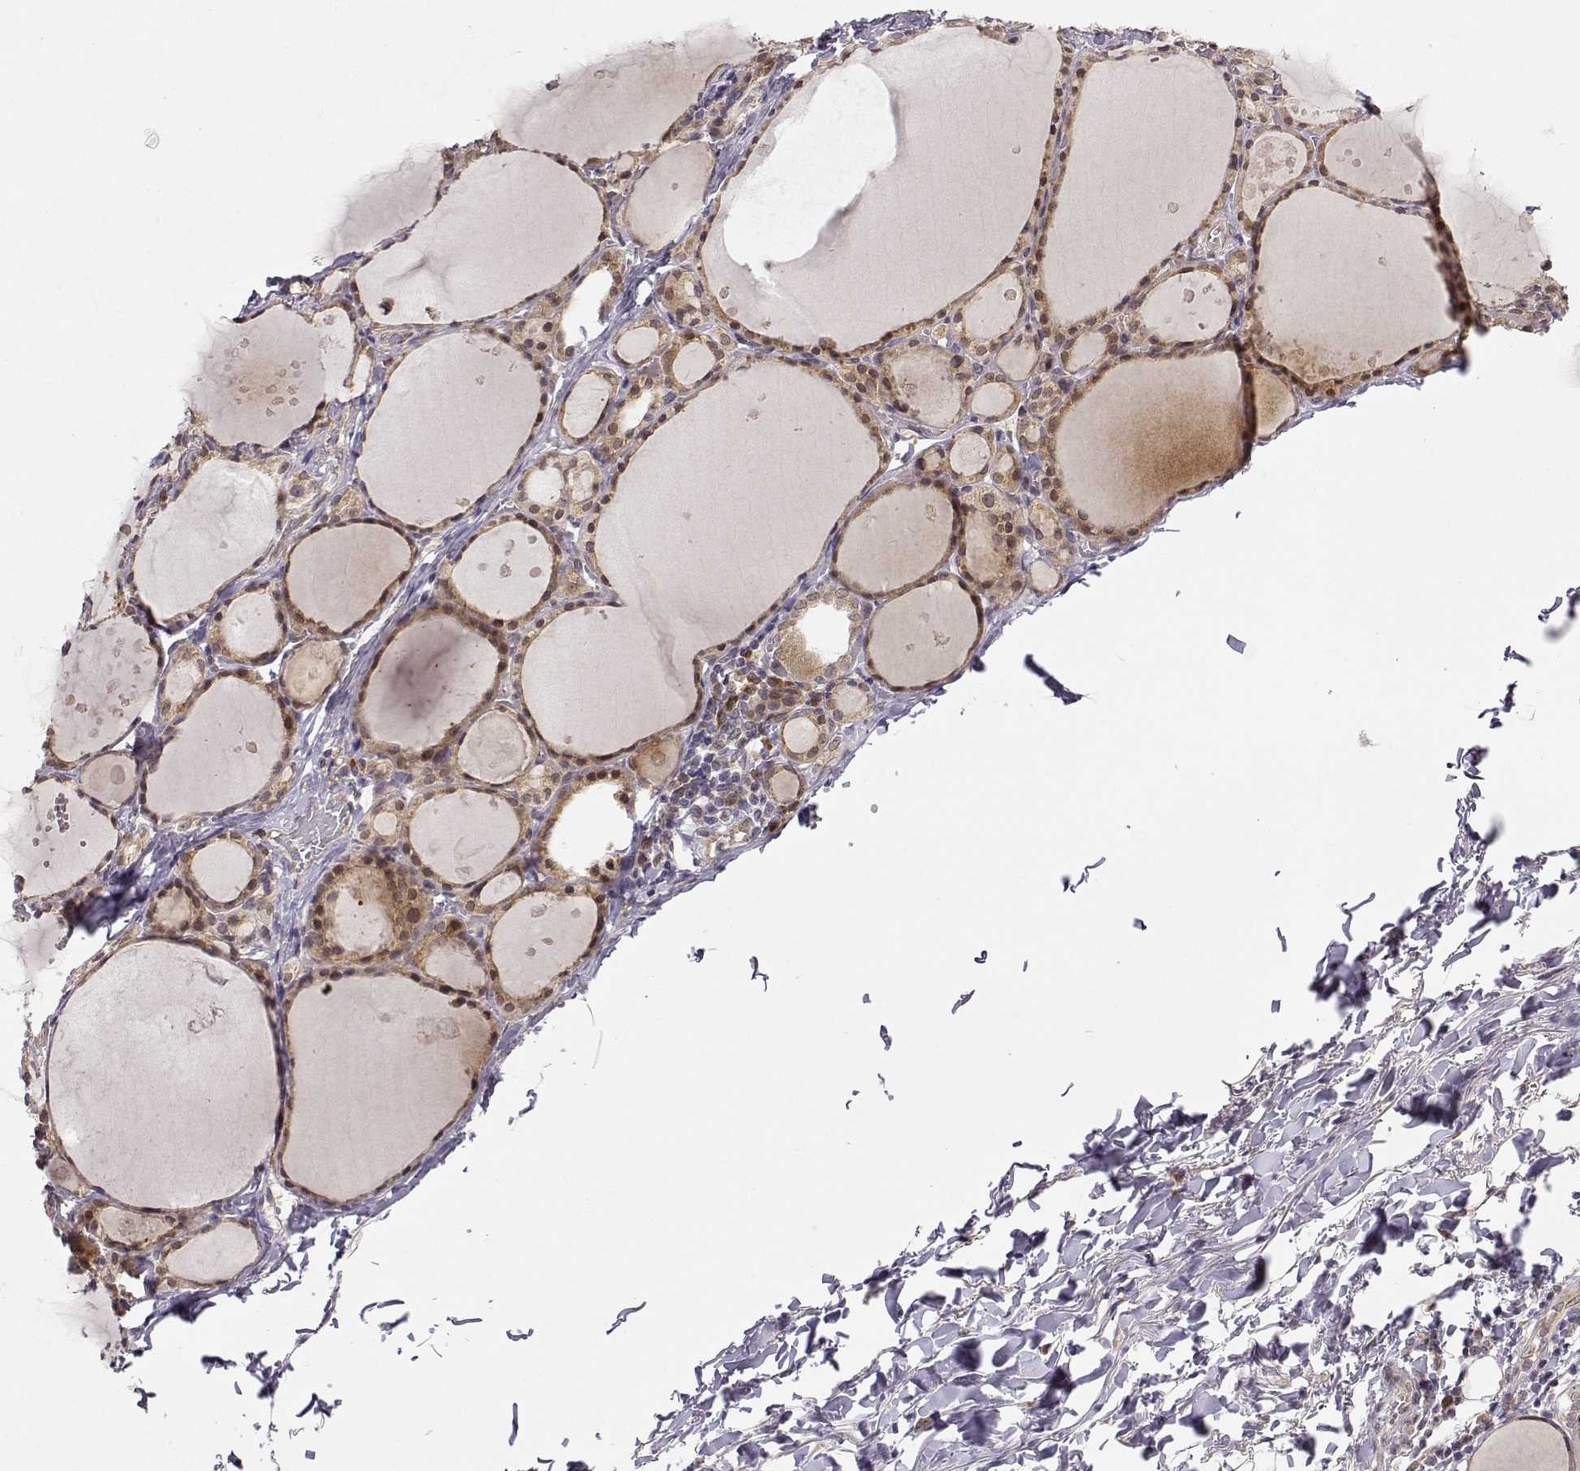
{"staining": {"intensity": "weak", "quantity": ">75%", "location": "cytoplasmic/membranous,nuclear"}, "tissue": "thyroid gland", "cell_type": "Glandular cells", "image_type": "normal", "snomed": [{"axis": "morphology", "description": "Normal tissue, NOS"}, {"axis": "topography", "description": "Thyroid gland"}], "caption": "Protein staining demonstrates weak cytoplasmic/membranous,nuclear expression in about >75% of glandular cells in benign thyroid gland.", "gene": "ERGIC2", "patient": {"sex": "male", "age": 68}}